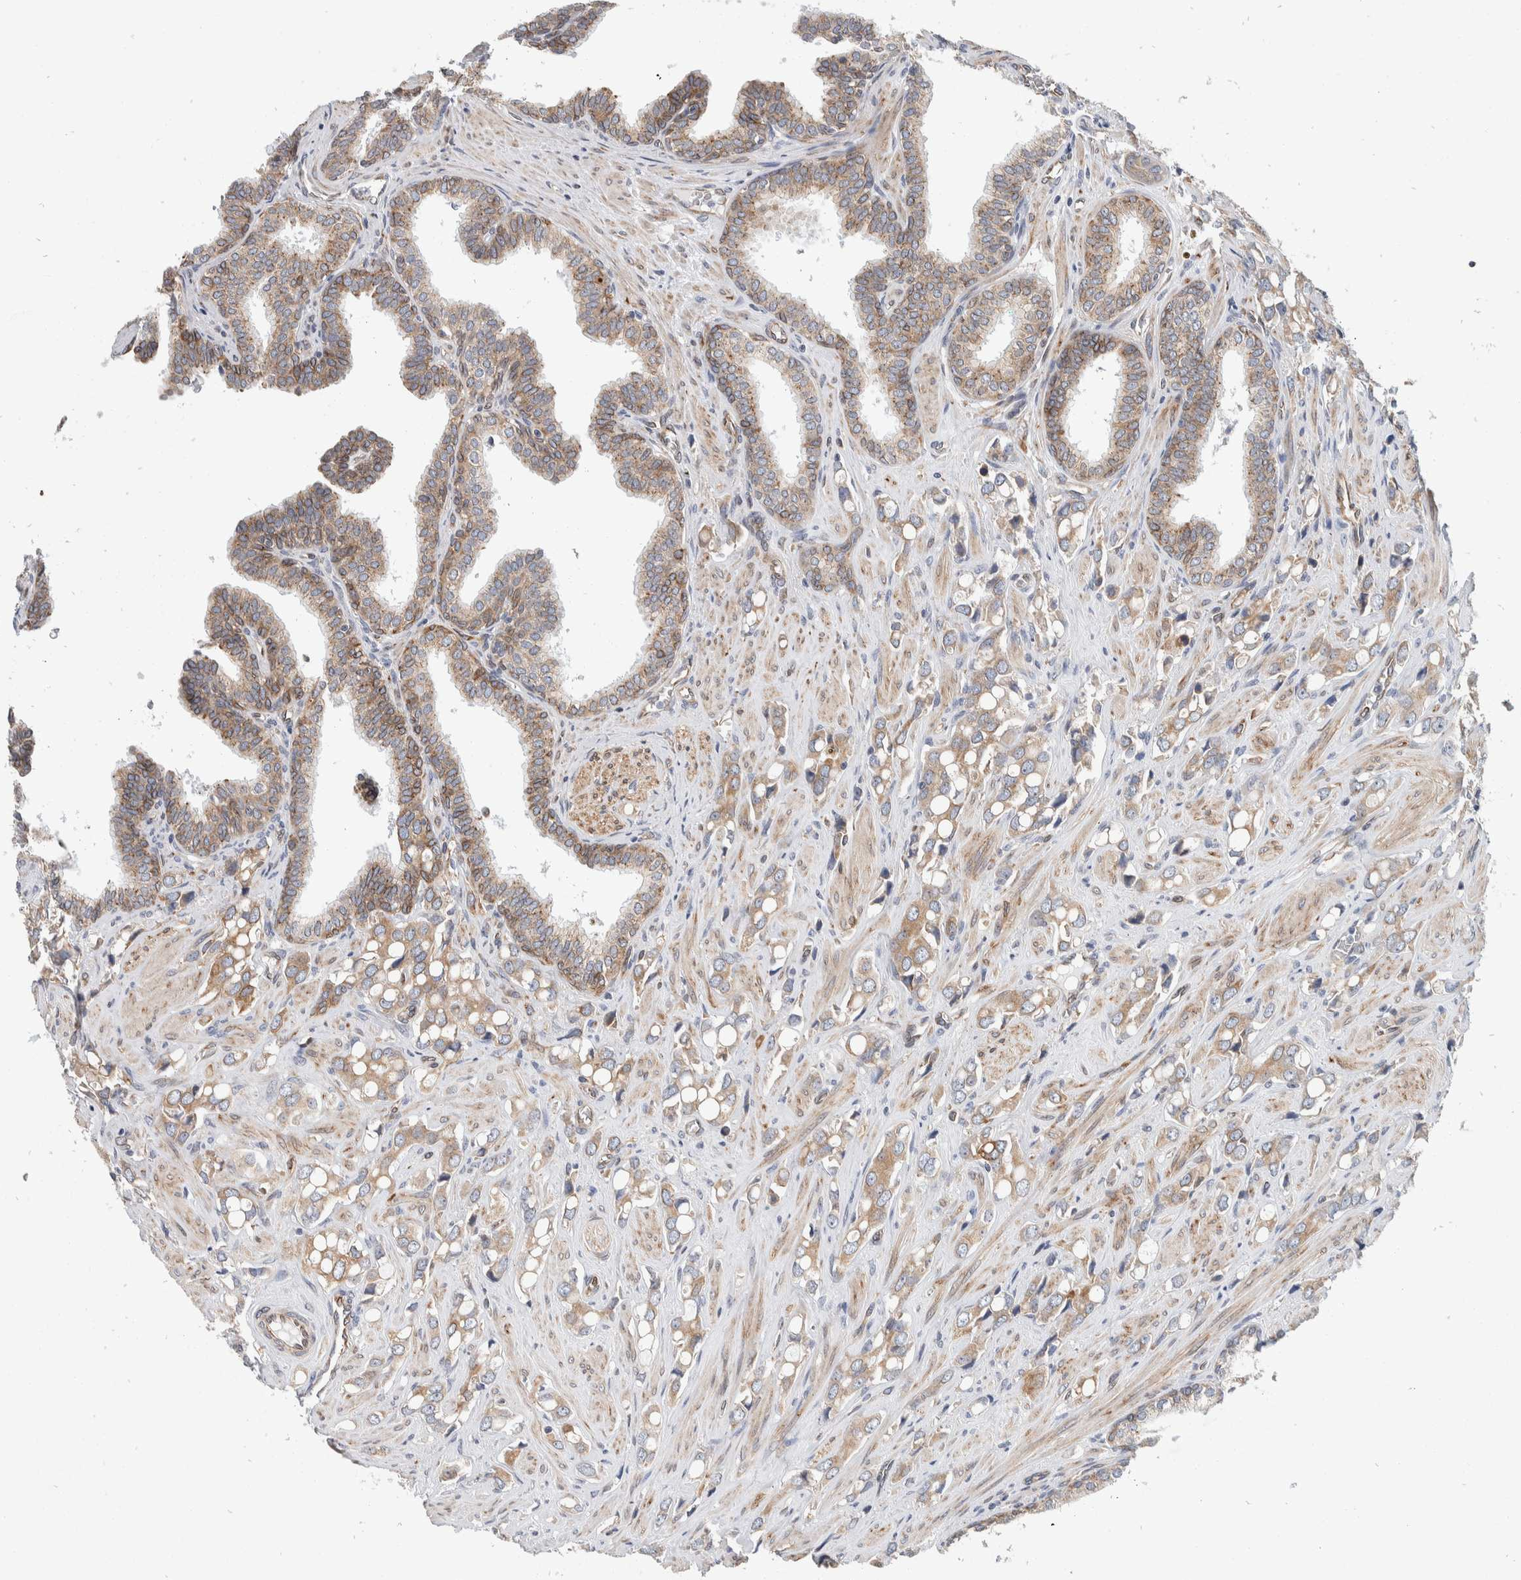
{"staining": {"intensity": "moderate", "quantity": ">75%", "location": "cytoplasmic/membranous"}, "tissue": "prostate cancer", "cell_type": "Tumor cells", "image_type": "cancer", "snomed": [{"axis": "morphology", "description": "Adenocarcinoma, High grade"}, {"axis": "topography", "description": "Prostate"}], "caption": "Immunohistochemistry (IHC) of prostate cancer reveals medium levels of moderate cytoplasmic/membranous expression in approximately >75% of tumor cells.", "gene": "TMEM245", "patient": {"sex": "male", "age": 52}}